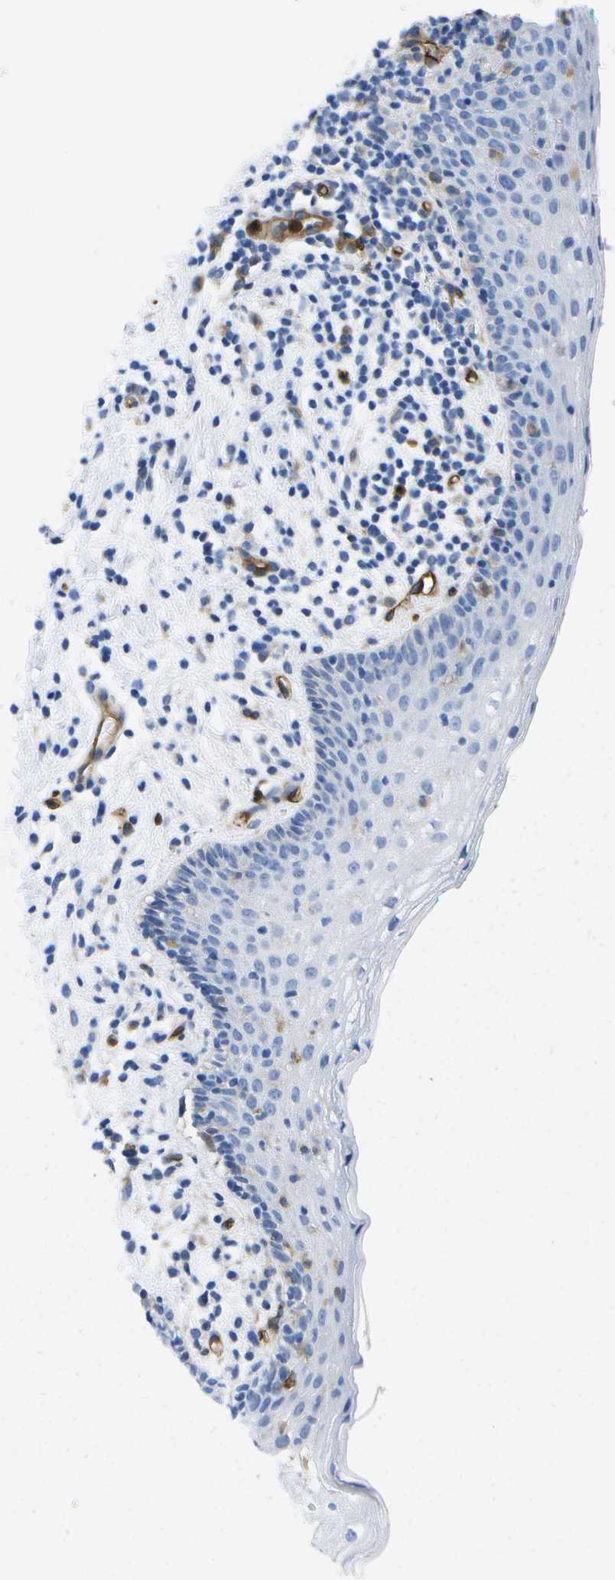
{"staining": {"intensity": "negative", "quantity": "none", "location": "none"}, "tissue": "vagina", "cell_type": "Squamous epithelial cells", "image_type": "normal", "snomed": [{"axis": "morphology", "description": "Normal tissue, NOS"}, {"axis": "topography", "description": "Vagina"}], "caption": "Immunohistochemistry micrograph of benign vagina stained for a protein (brown), which exhibits no staining in squamous epithelial cells.", "gene": "DYSF", "patient": {"sex": "female", "age": 44}}